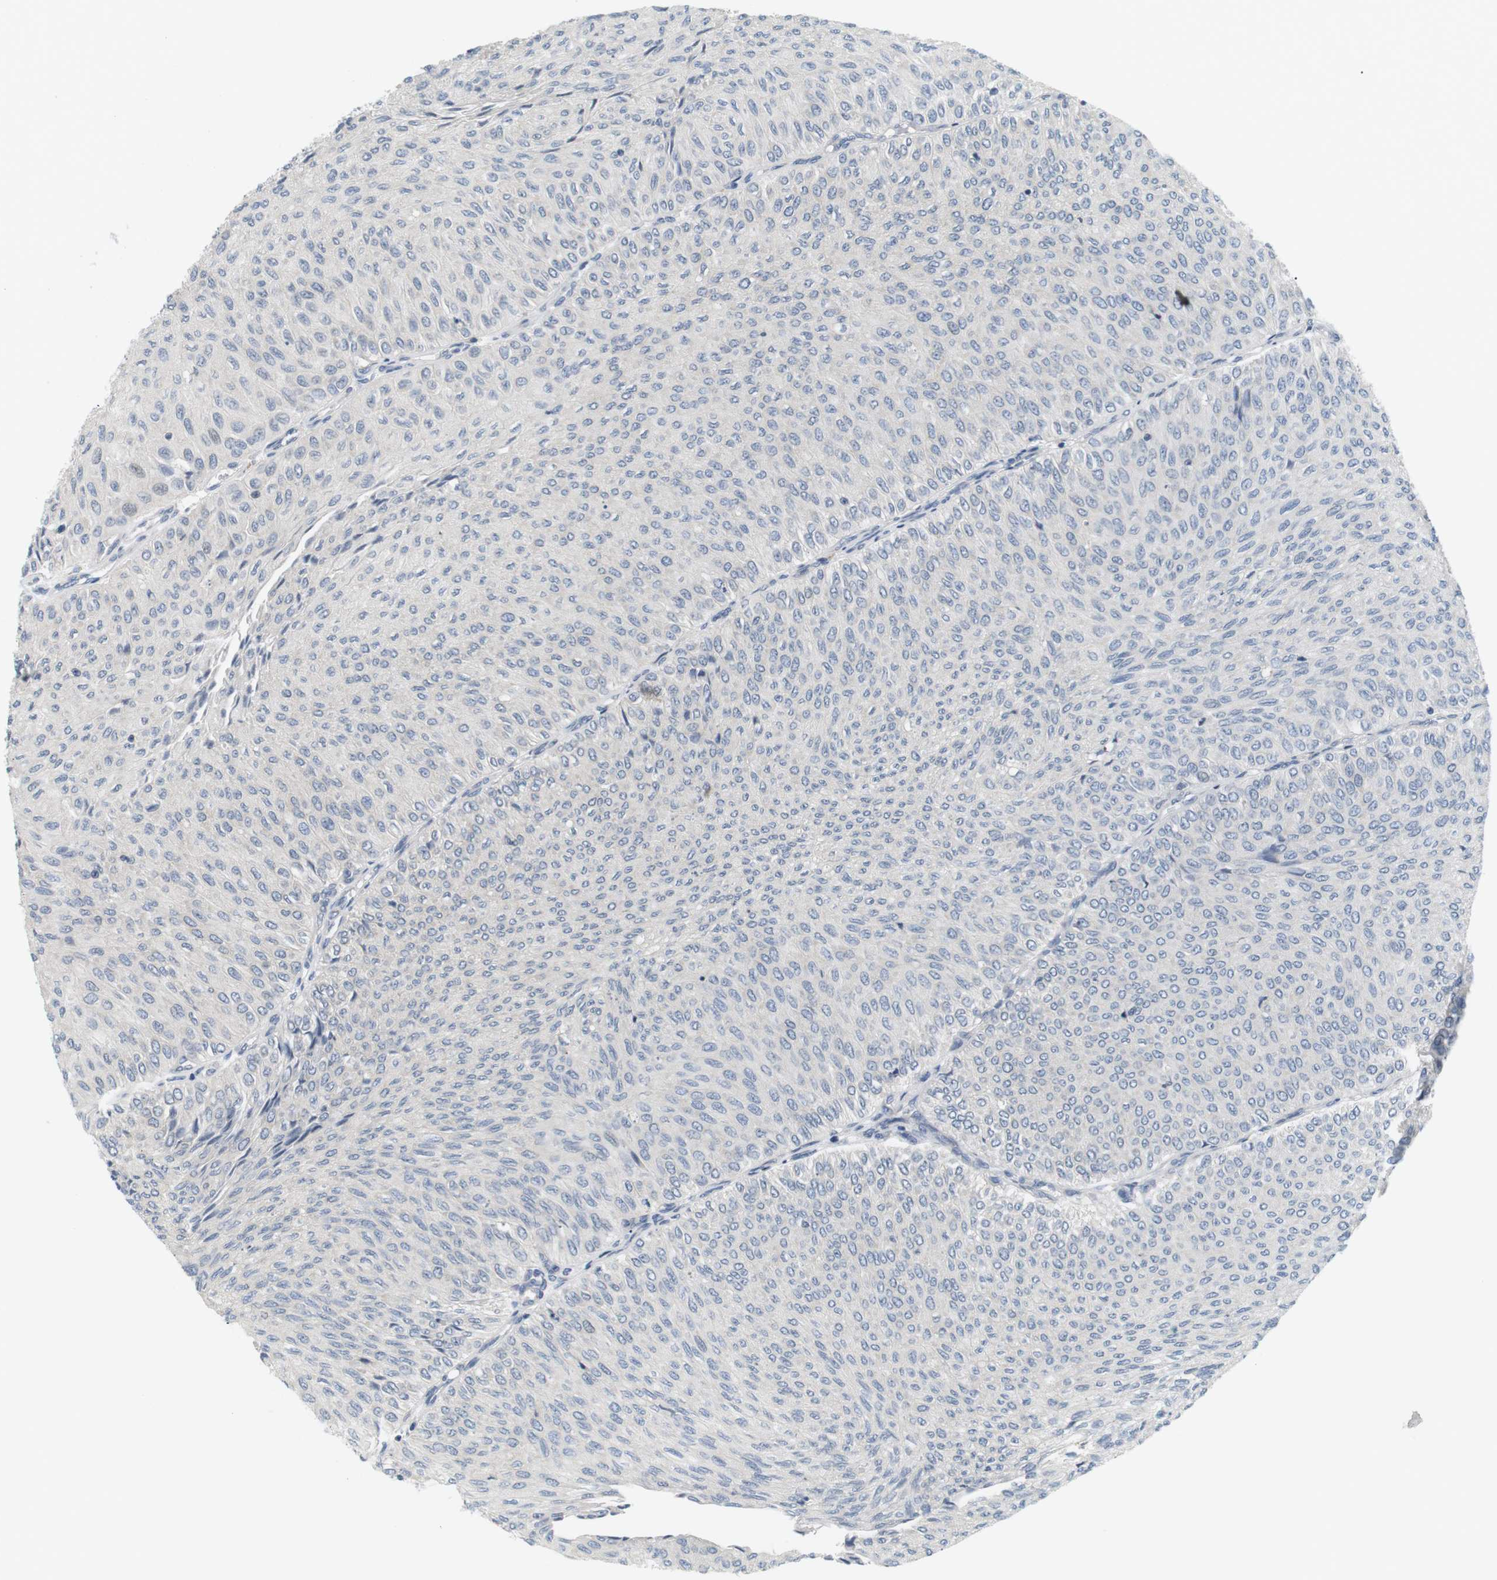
{"staining": {"intensity": "negative", "quantity": "none", "location": "none"}, "tissue": "urothelial cancer", "cell_type": "Tumor cells", "image_type": "cancer", "snomed": [{"axis": "morphology", "description": "Urothelial carcinoma, Low grade"}, {"axis": "topography", "description": "Urinary bladder"}], "caption": "An immunohistochemistry (IHC) micrograph of low-grade urothelial carcinoma is shown. There is no staining in tumor cells of low-grade urothelial carcinoma. The staining is performed using DAB (3,3'-diaminobenzidine) brown chromogen with nuclei counter-stained in using hematoxylin.", "gene": "EVA1C", "patient": {"sex": "male", "age": 78}}